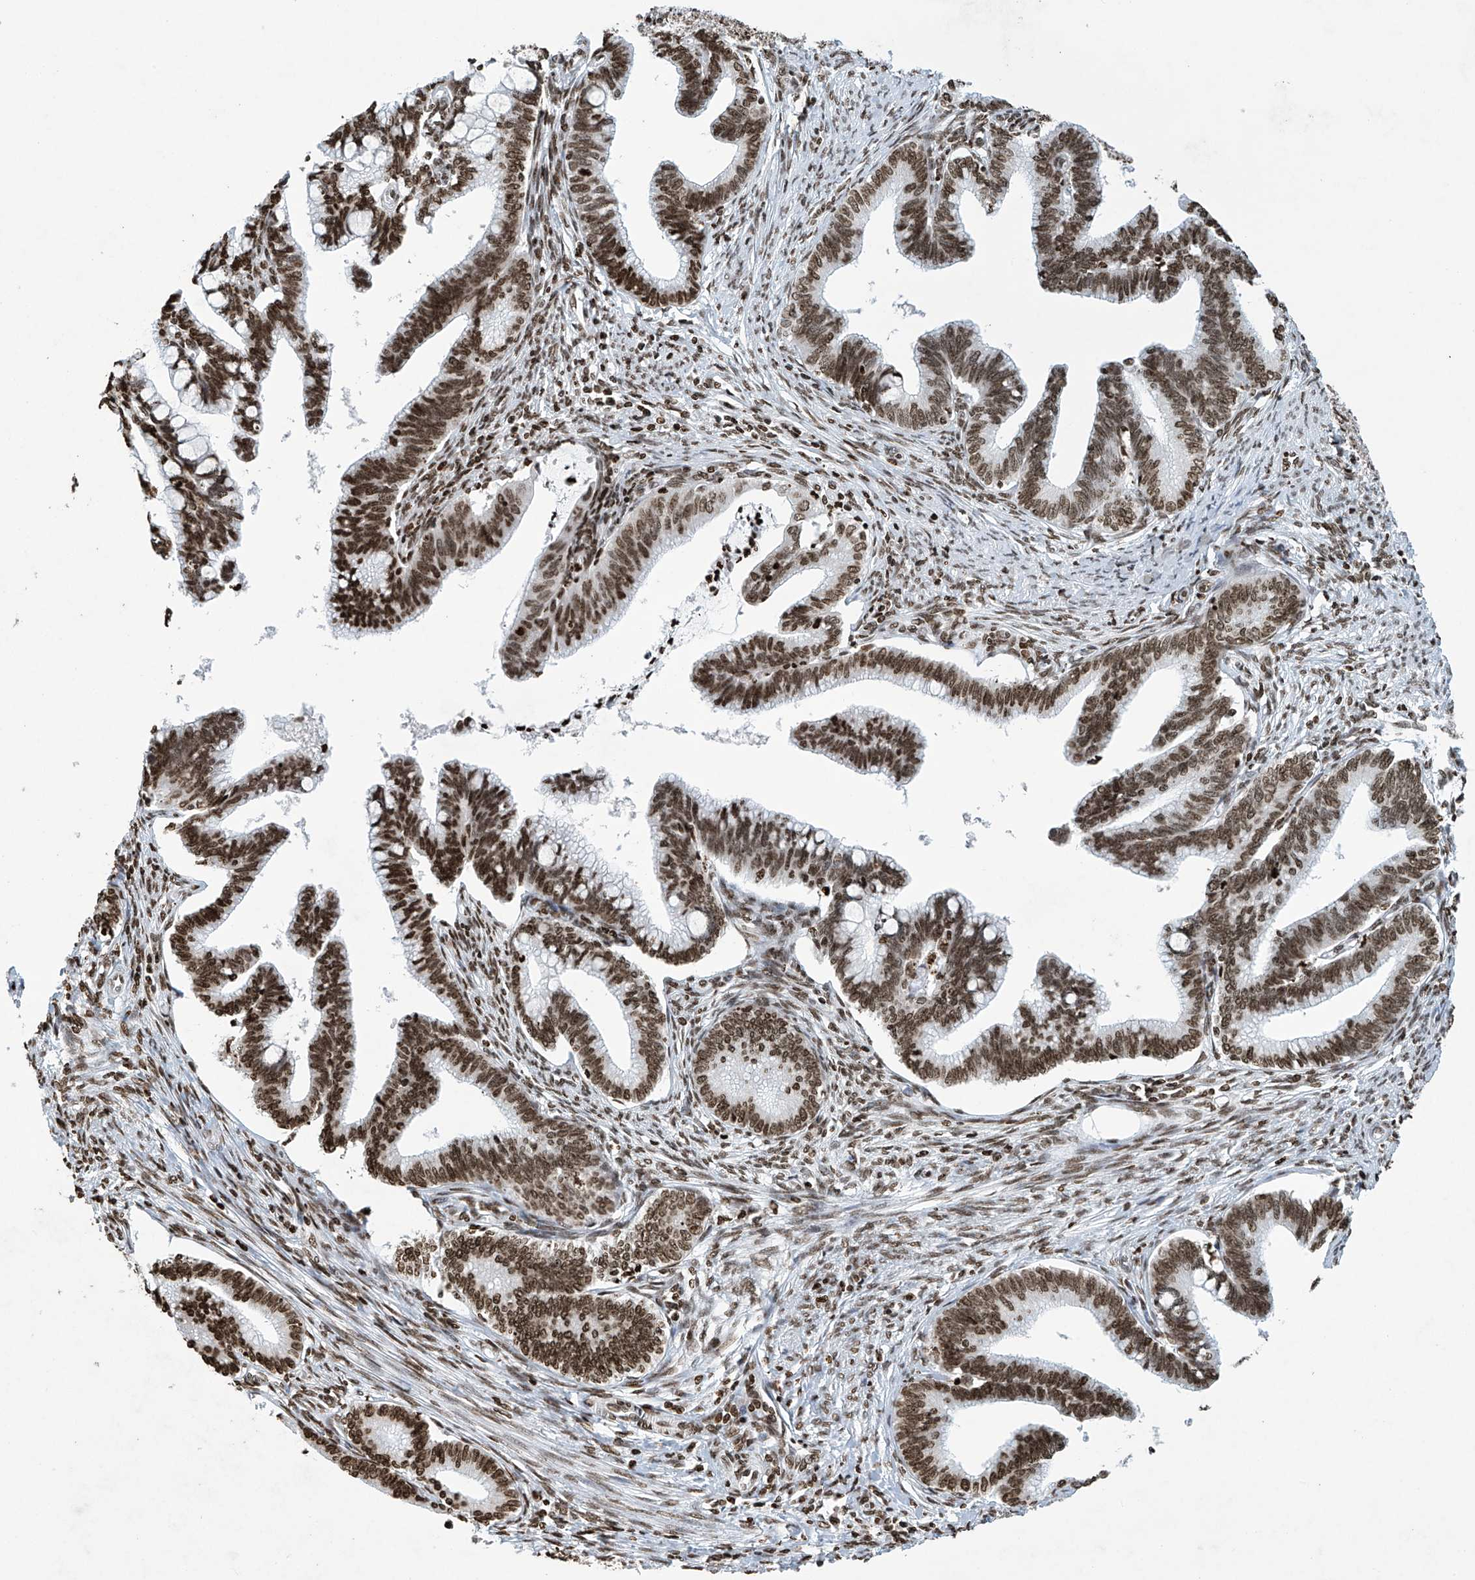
{"staining": {"intensity": "strong", "quantity": ">75%", "location": "nuclear"}, "tissue": "cervical cancer", "cell_type": "Tumor cells", "image_type": "cancer", "snomed": [{"axis": "morphology", "description": "Adenocarcinoma, NOS"}, {"axis": "topography", "description": "Cervix"}], "caption": "Immunohistochemistry image of human cervical cancer stained for a protein (brown), which demonstrates high levels of strong nuclear positivity in approximately >75% of tumor cells.", "gene": "H4C16", "patient": {"sex": "female", "age": 36}}